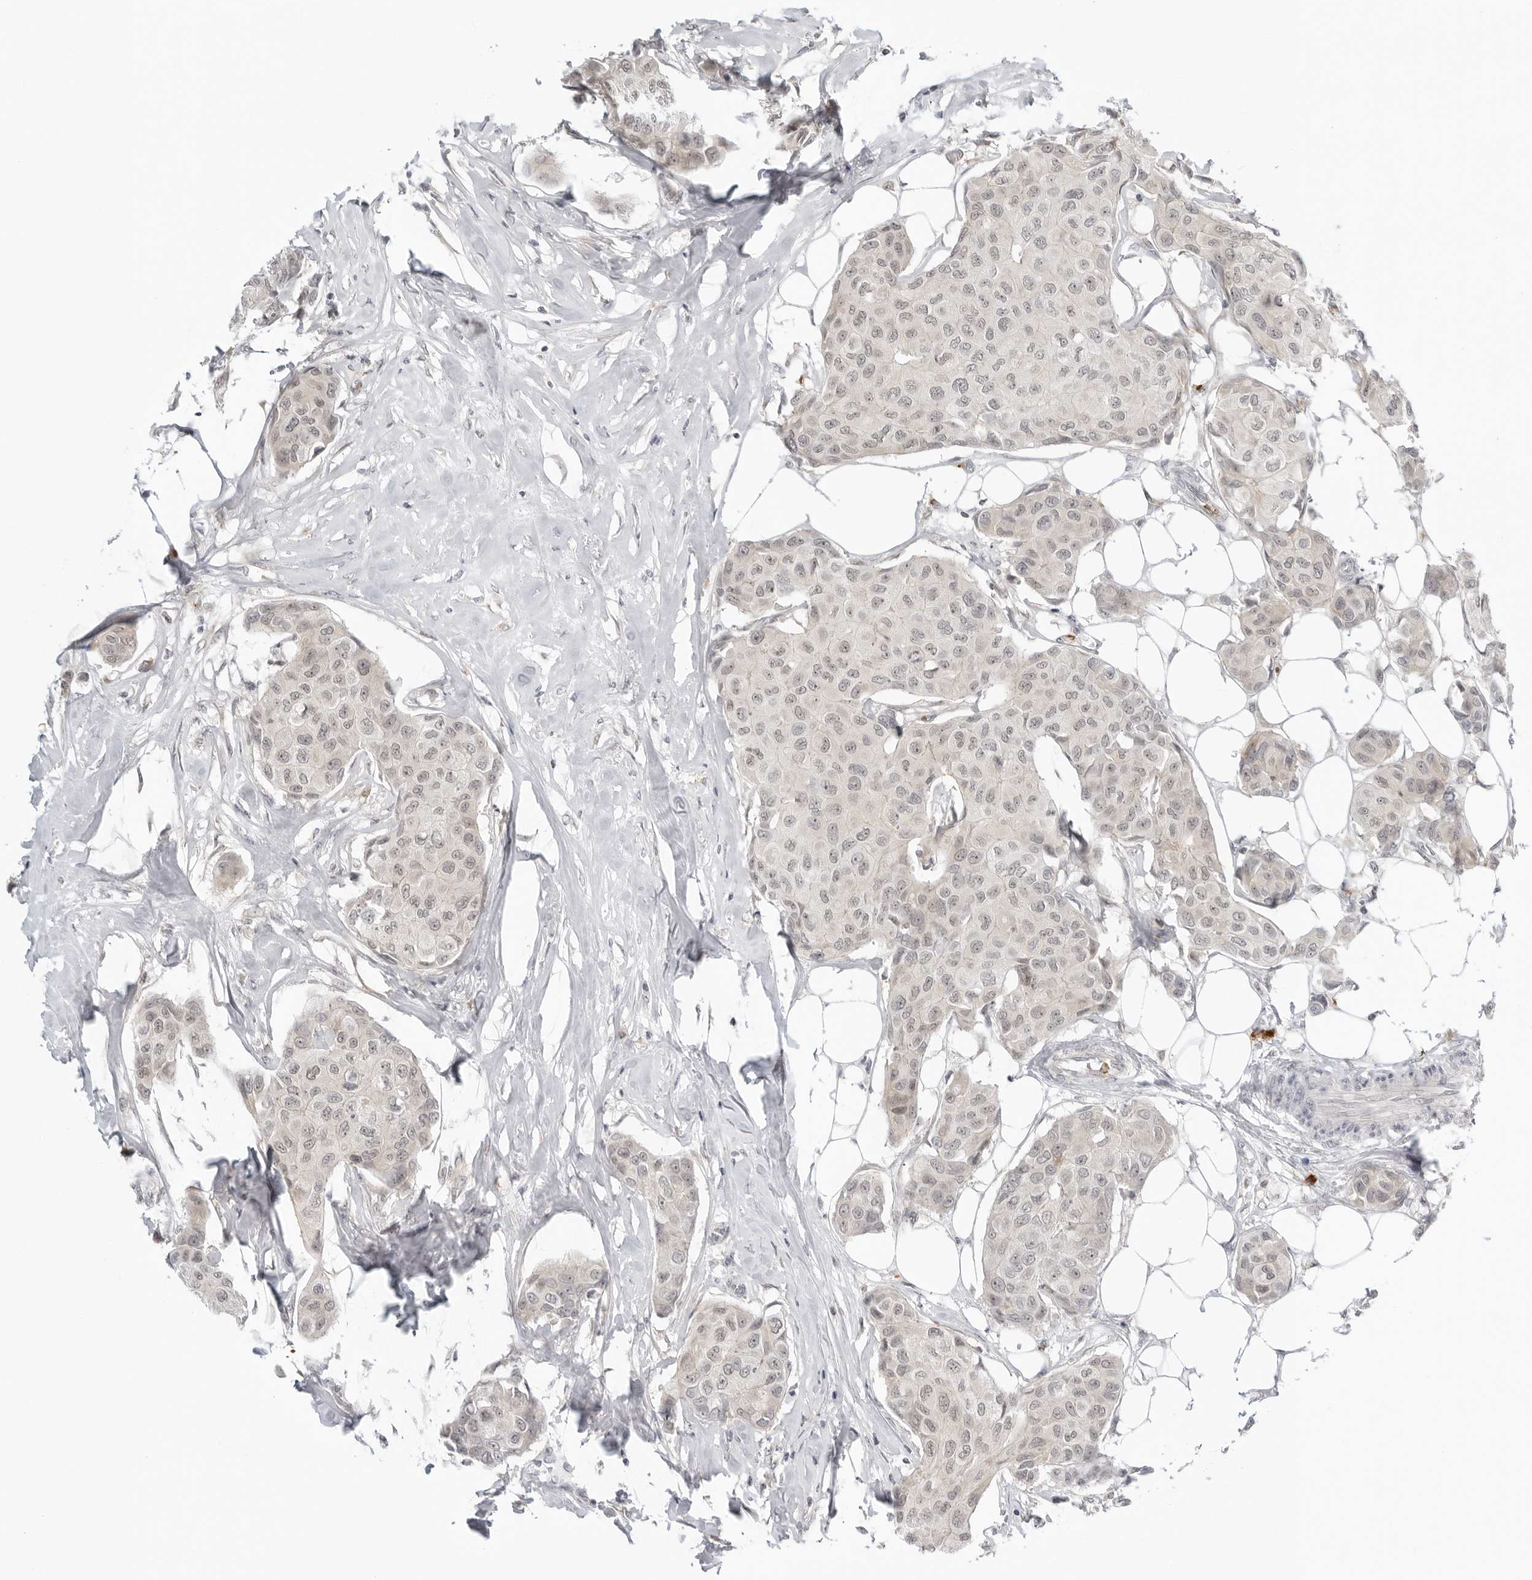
{"staining": {"intensity": "weak", "quantity": "25%-75%", "location": "nuclear"}, "tissue": "breast cancer", "cell_type": "Tumor cells", "image_type": "cancer", "snomed": [{"axis": "morphology", "description": "Duct carcinoma"}, {"axis": "topography", "description": "Breast"}], "caption": "Human intraductal carcinoma (breast) stained with a protein marker exhibits weak staining in tumor cells.", "gene": "SUGCT", "patient": {"sex": "female", "age": 80}}